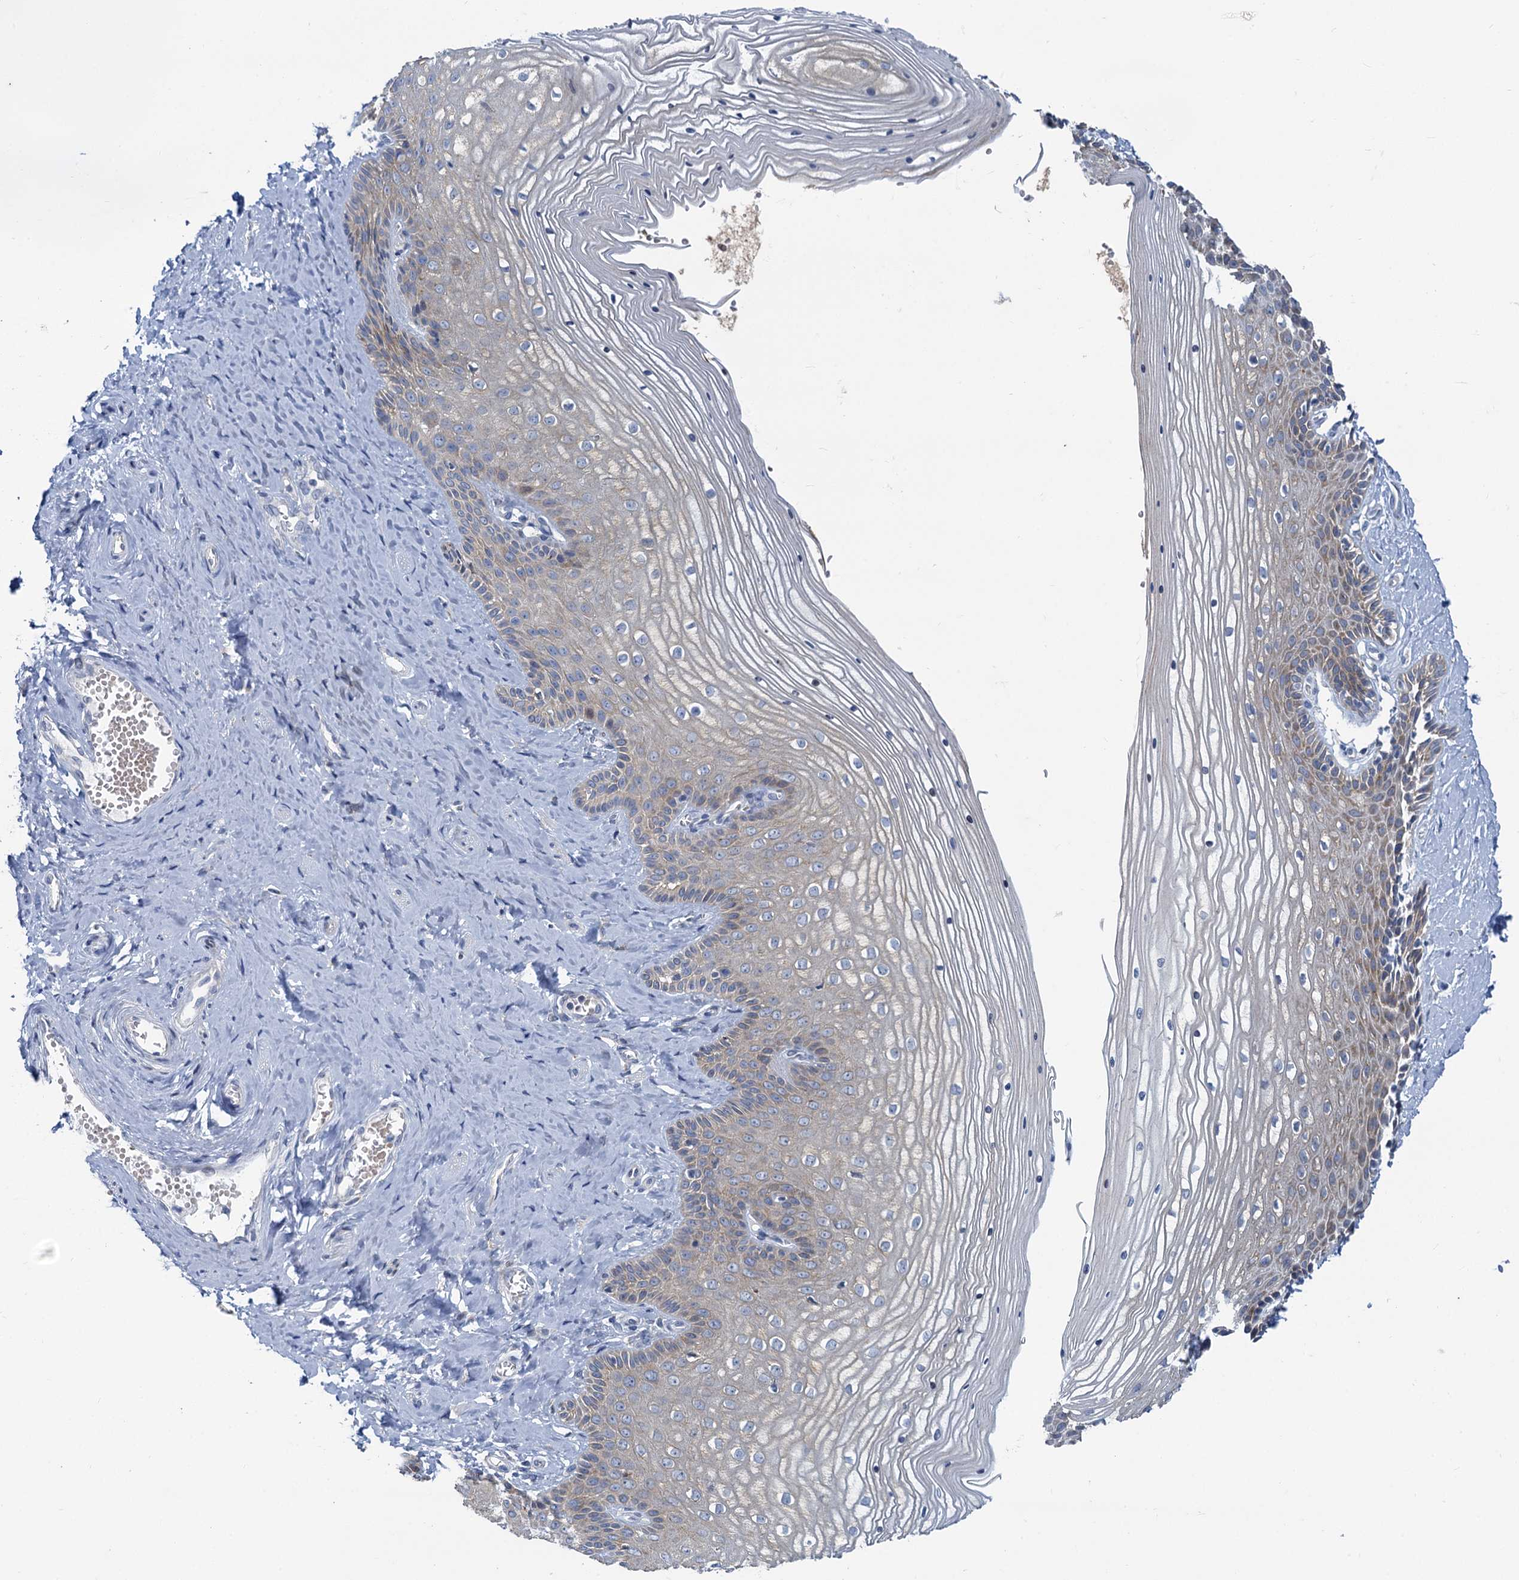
{"staining": {"intensity": "weak", "quantity": "<25%", "location": "cytoplasmic/membranous"}, "tissue": "vagina", "cell_type": "Squamous epithelial cells", "image_type": "normal", "snomed": [{"axis": "morphology", "description": "Normal tissue, NOS"}, {"axis": "topography", "description": "Vagina"}, {"axis": "topography", "description": "Cervix"}], "caption": "An image of vagina stained for a protein exhibits no brown staining in squamous epithelial cells. (Brightfield microscopy of DAB IHC at high magnification).", "gene": "PRSS35", "patient": {"sex": "female", "age": 40}}